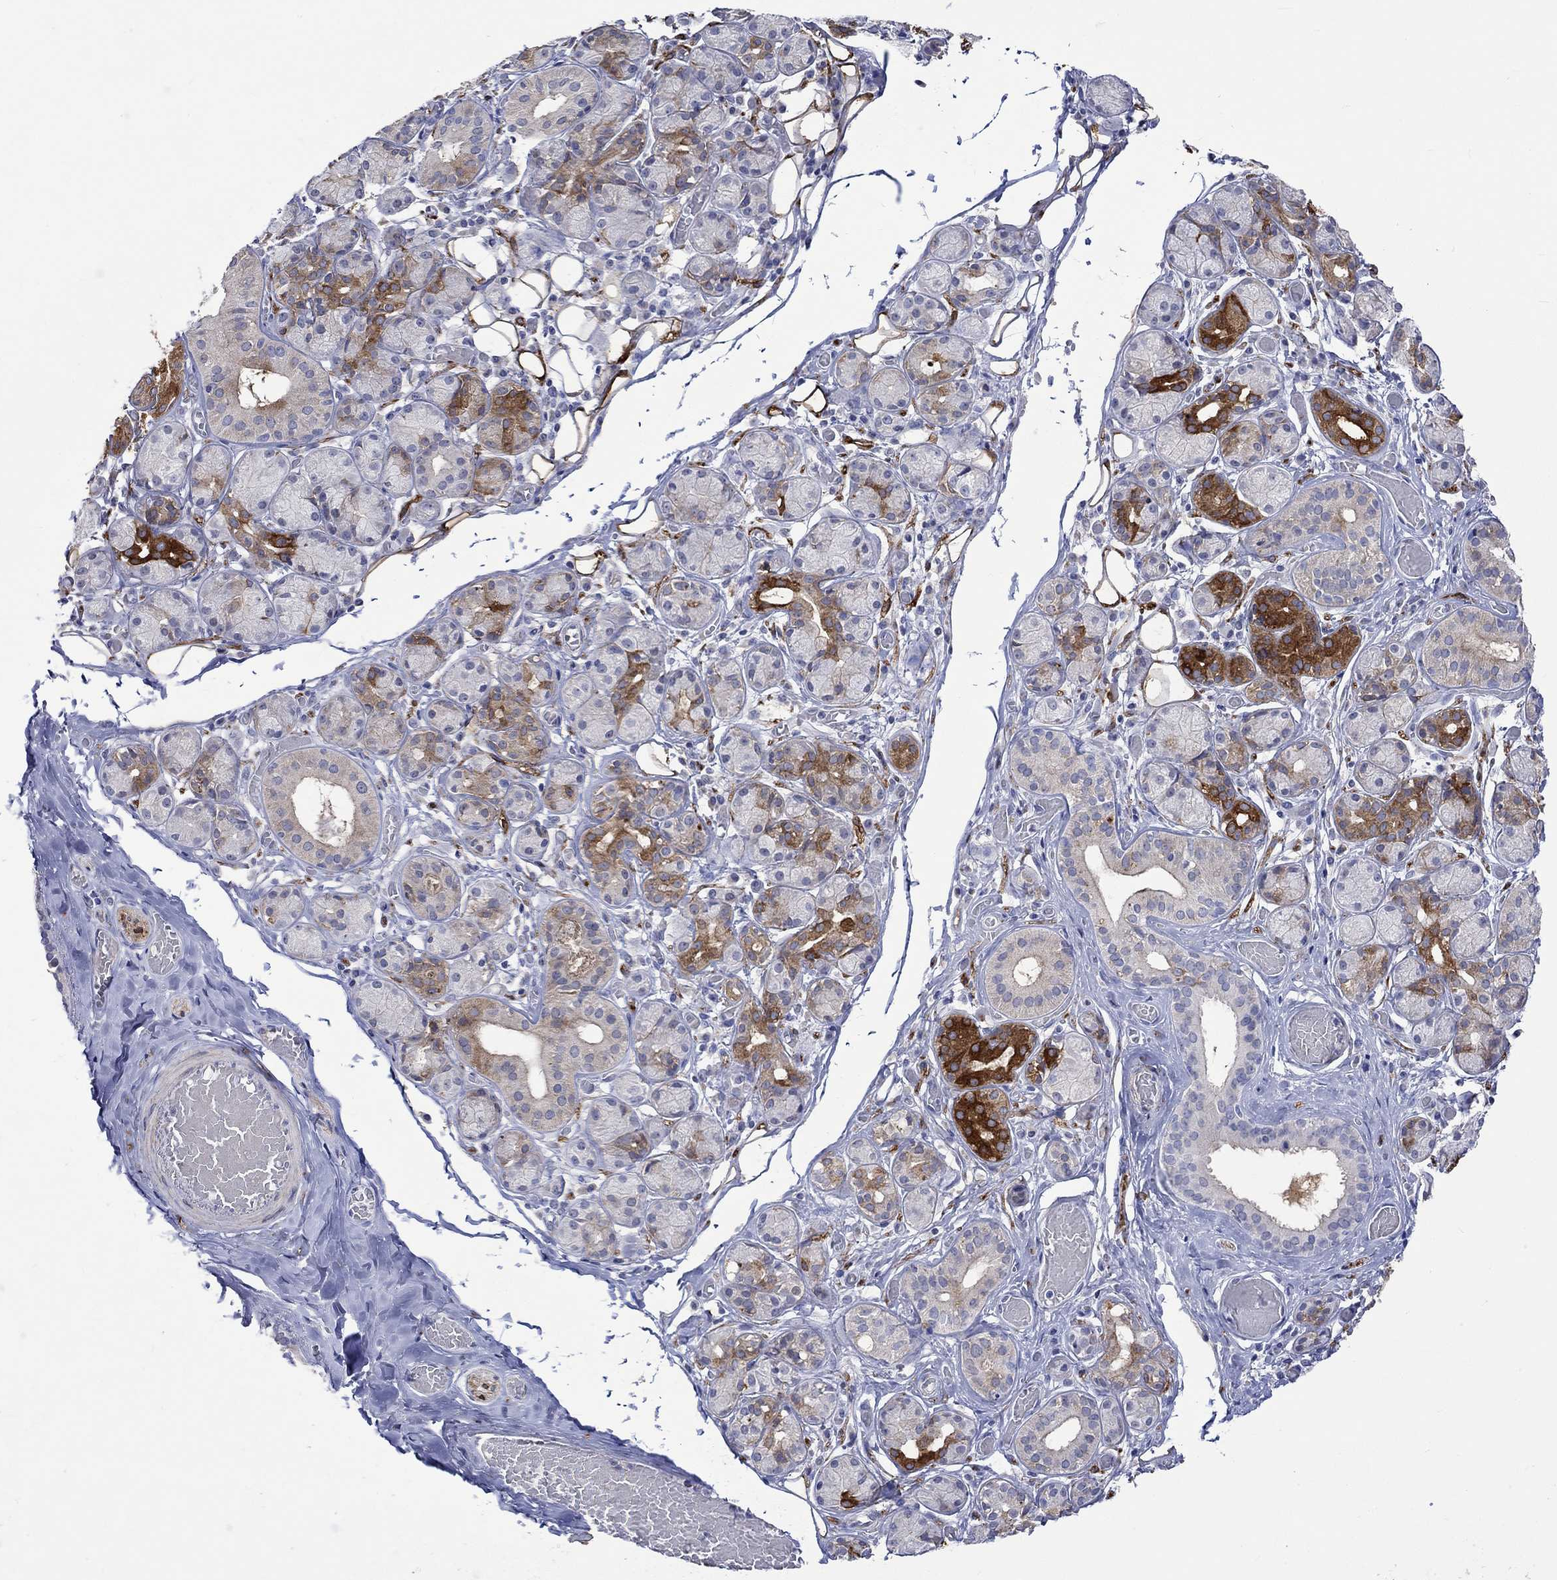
{"staining": {"intensity": "strong", "quantity": "<25%", "location": "cytoplasmic/membranous"}, "tissue": "salivary gland", "cell_type": "Glandular cells", "image_type": "normal", "snomed": [{"axis": "morphology", "description": "Normal tissue, NOS"}, {"axis": "topography", "description": "Salivary gland"}, {"axis": "topography", "description": "Peripheral nerve tissue"}], "caption": "Protein analysis of unremarkable salivary gland displays strong cytoplasmic/membranous expression in approximately <25% of glandular cells.", "gene": "CRYAB", "patient": {"sex": "male", "age": 71}}